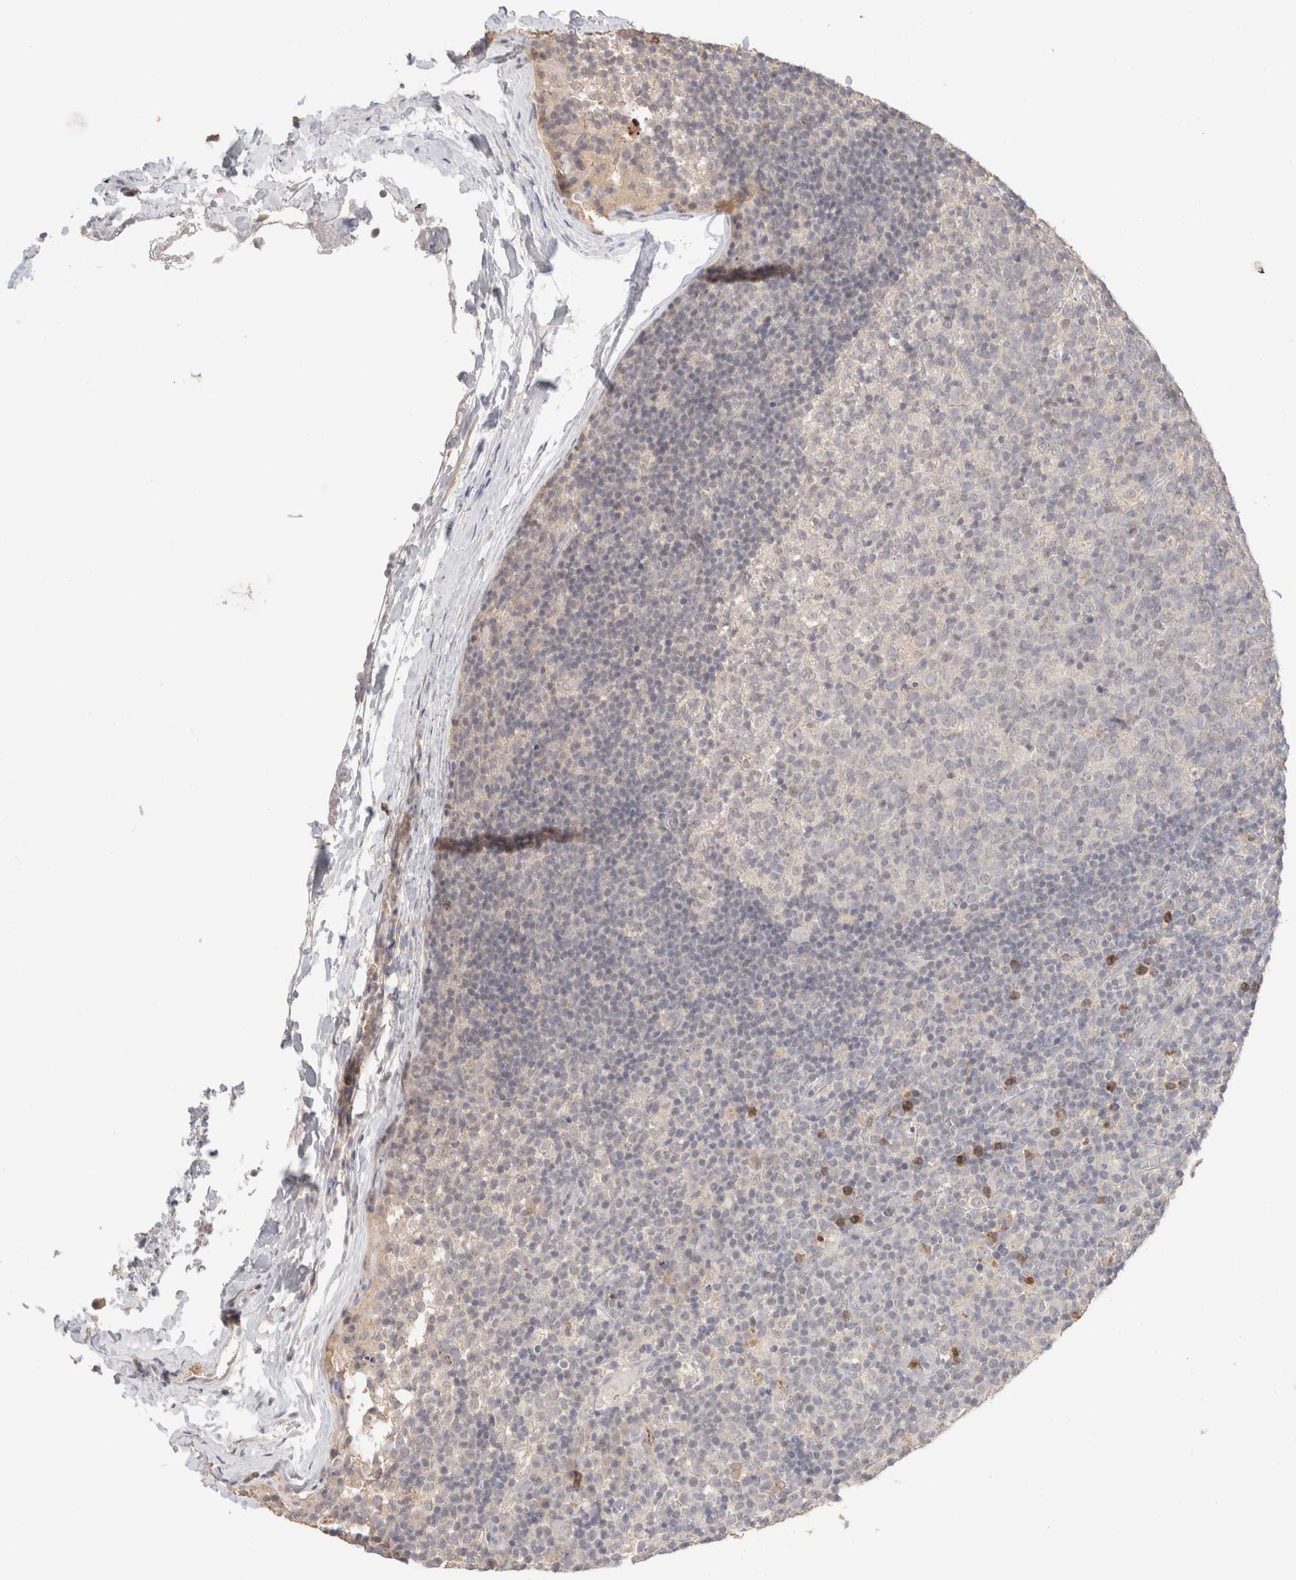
{"staining": {"intensity": "negative", "quantity": "none", "location": "none"}, "tissue": "lymph node", "cell_type": "Germinal center cells", "image_type": "normal", "snomed": [{"axis": "morphology", "description": "Normal tissue, NOS"}, {"axis": "morphology", "description": "Inflammation, NOS"}, {"axis": "topography", "description": "Lymph node"}], "caption": "Protein analysis of unremarkable lymph node shows no significant positivity in germinal center cells.", "gene": "TRIM41", "patient": {"sex": "male", "age": 55}}